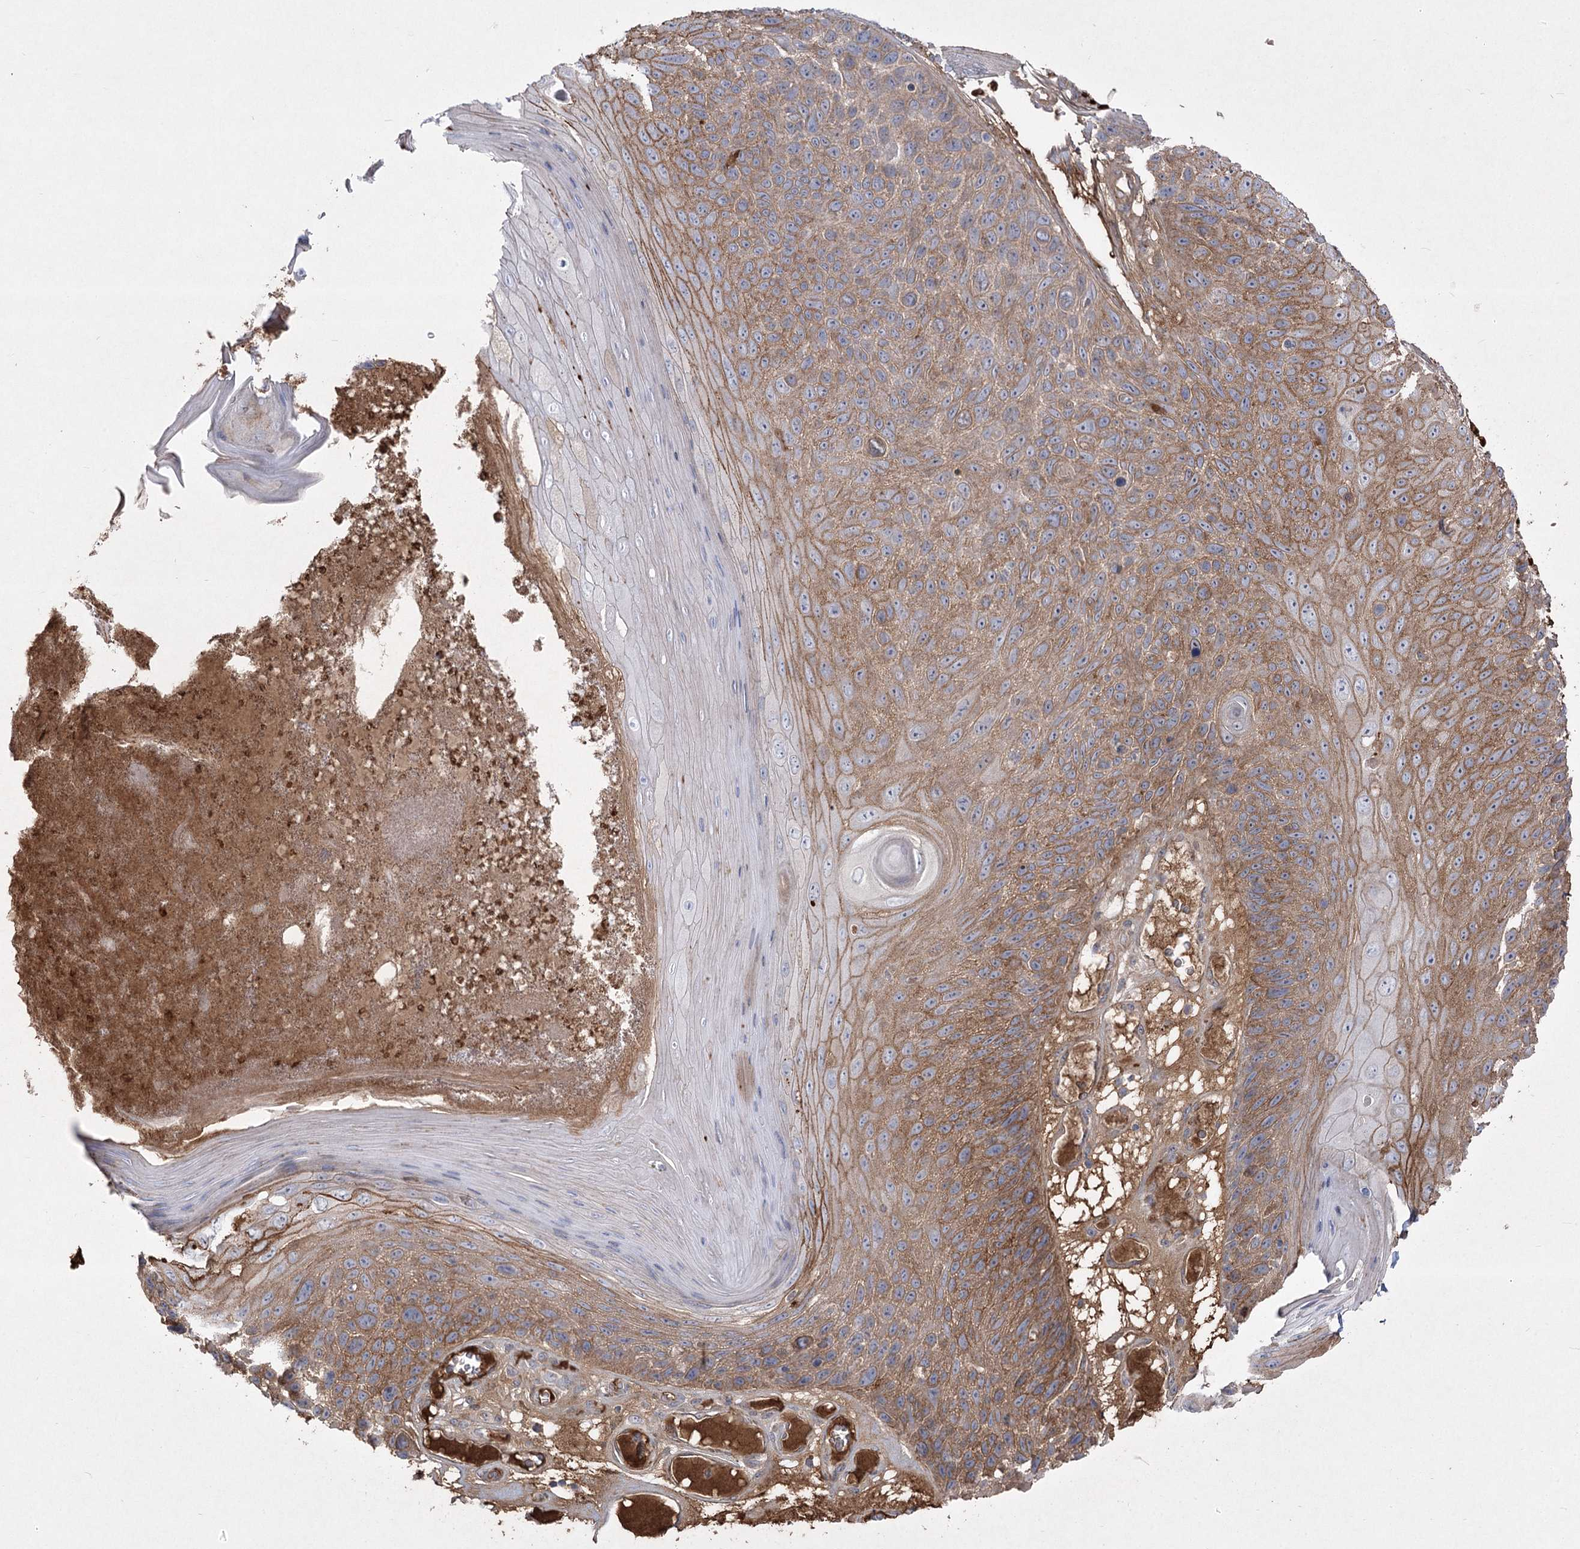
{"staining": {"intensity": "moderate", "quantity": ">75%", "location": "cytoplasmic/membranous"}, "tissue": "skin cancer", "cell_type": "Tumor cells", "image_type": "cancer", "snomed": [{"axis": "morphology", "description": "Squamous cell carcinoma, NOS"}, {"axis": "topography", "description": "Skin"}], "caption": "Skin cancer (squamous cell carcinoma) tissue demonstrates moderate cytoplasmic/membranous positivity in about >75% of tumor cells, visualized by immunohistochemistry. (DAB (3,3'-diaminobenzidine) IHC, brown staining for protein, blue staining for nuclei).", "gene": "PLEKHA5", "patient": {"sex": "female", "age": 88}}